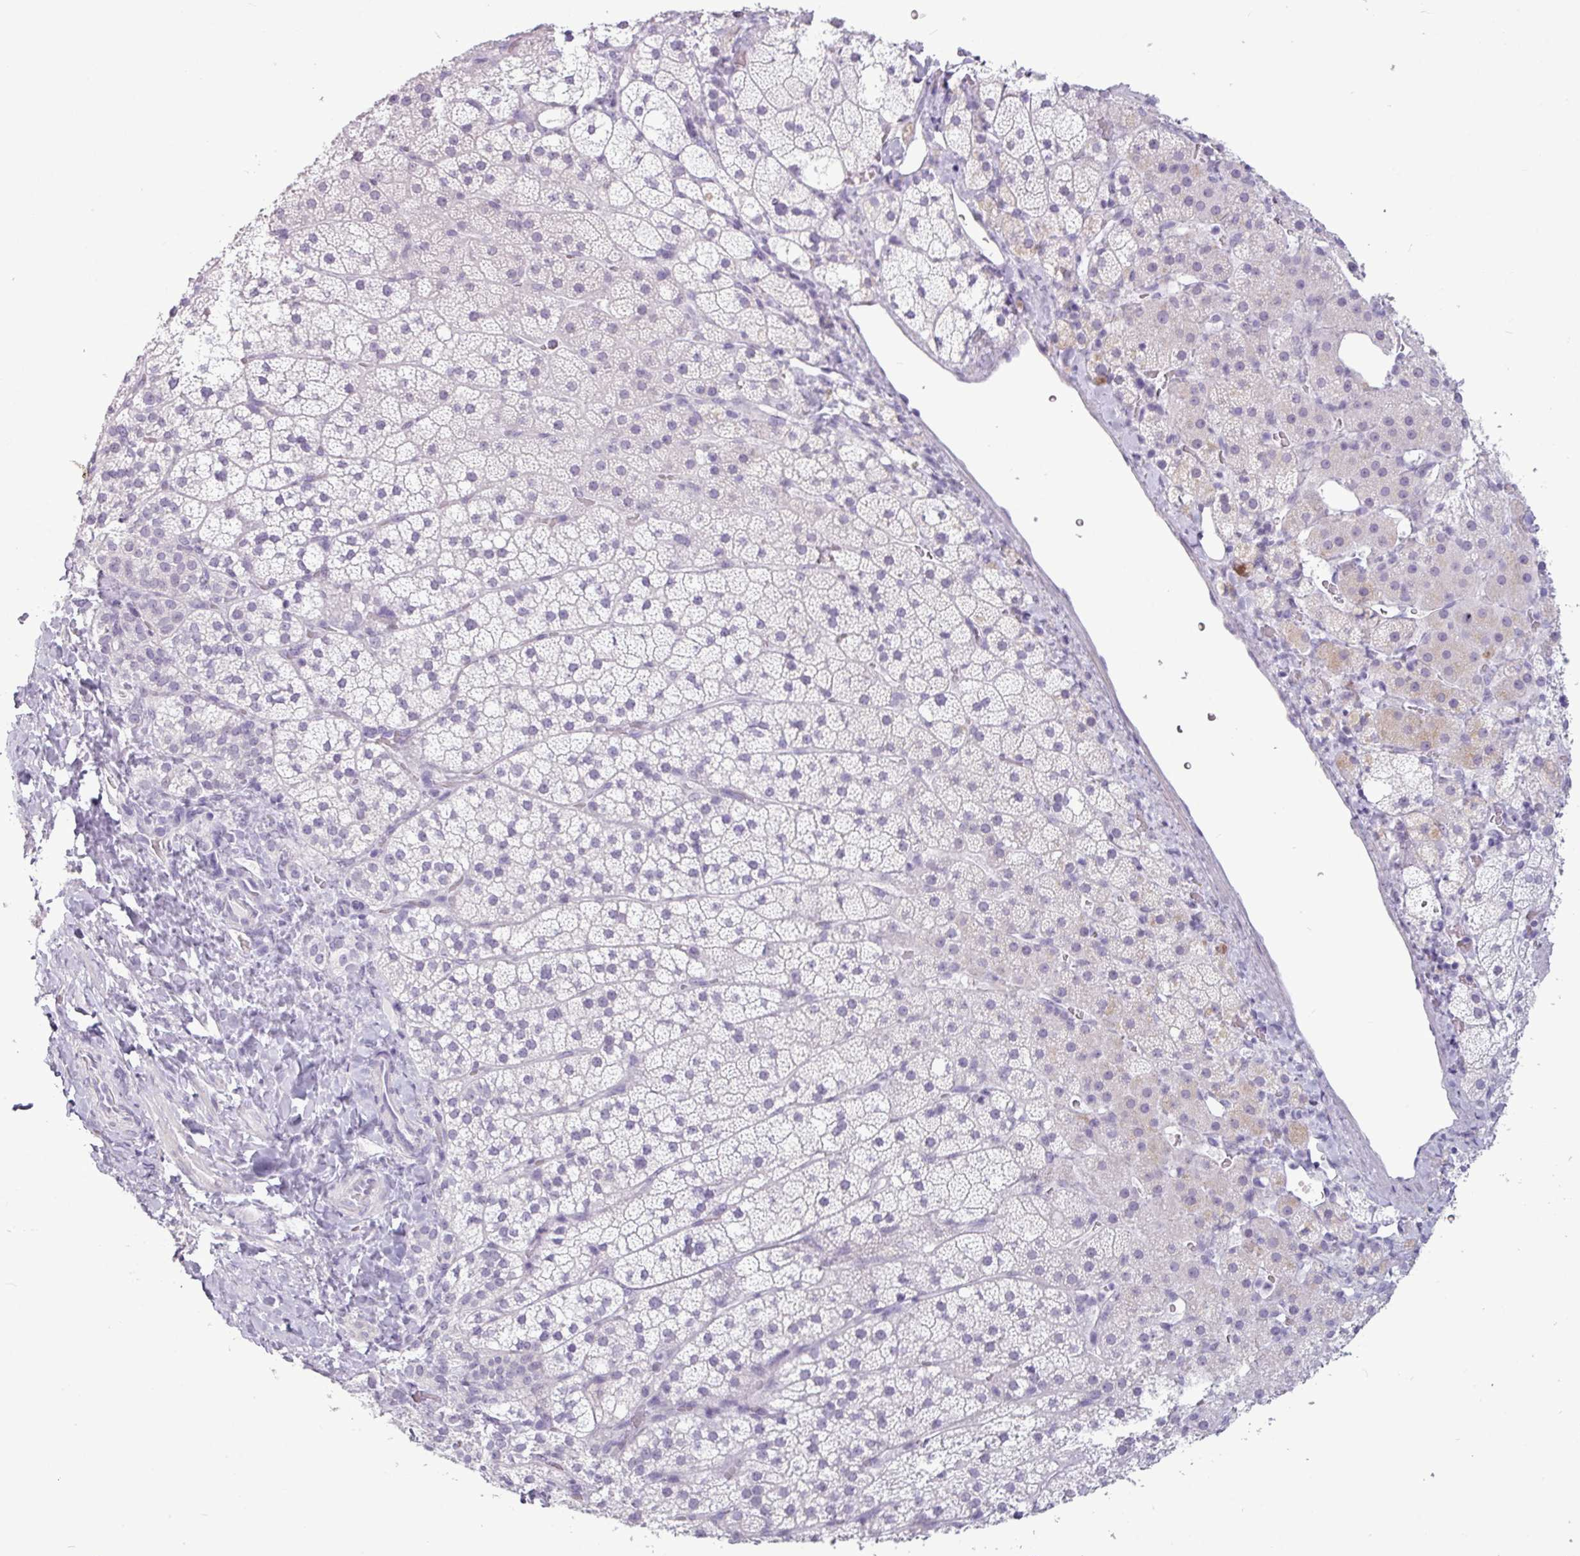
{"staining": {"intensity": "negative", "quantity": "none", "location": "none"}, "tissue": "adrenal gland", "cell_type": "Glandular cells", "image_type": "normal", "snomed": [{"axis": "morphology", "description": "Normal tissue, NOS"}, {"axis": "topography", "description": "Adrenal gland"}], "caption": "Immunohistochemical staining of benign human adrenal gland displays no significant staining in glandular cells. The staining is performed using DAB (3,3'-diaminobenzidine) brown chromogen with nuclei counter-stained in using hematoxylin.", "gene": "AMY2A", "patient": {"sex": "male", "age": 53}}